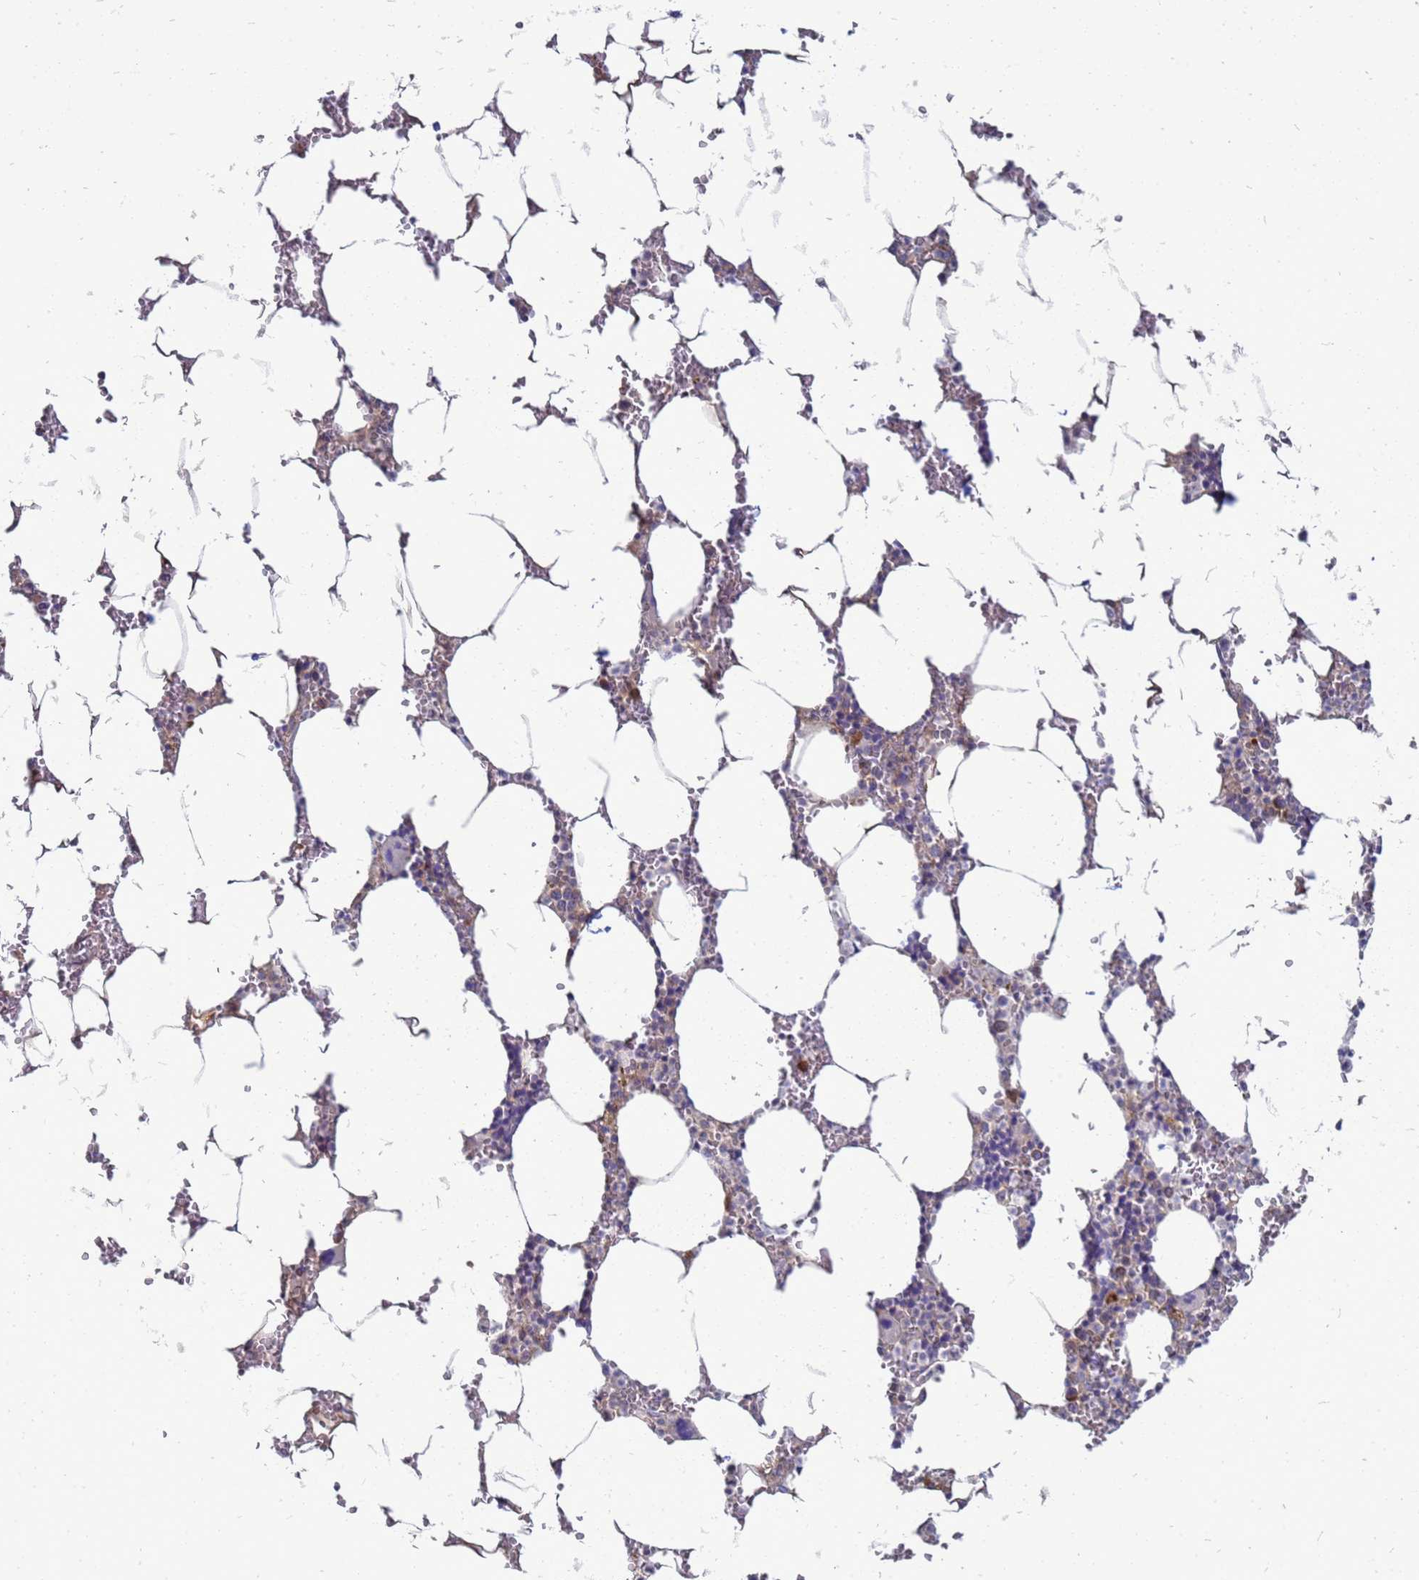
{"staining": {"intensity": "weak", "quantity": "<25%", "location": "cytoplasmic/membranous"}, "tissue": "bone marrow", "cell_type": "Hematopoietic cells", "image_type": "normal", "snomed": [{"axis": "morphology", "description": "Normal tissue, NOS"}, {"axis": "topography", "description": "Bone marrow"}], "caption": "Immunohistochemistry (IHC) micrograph of benign human bone marrow stained for a protein (brown), which demonstrates no positivity in hematopoietic cells. The staining is performed using DAB (3,3'-diaminobenzidine) brown chromogen with nuclei counter-stained in using hematoxylin.", "gene": "MON1B", "patient": {"sex": "male", "age": 70}}